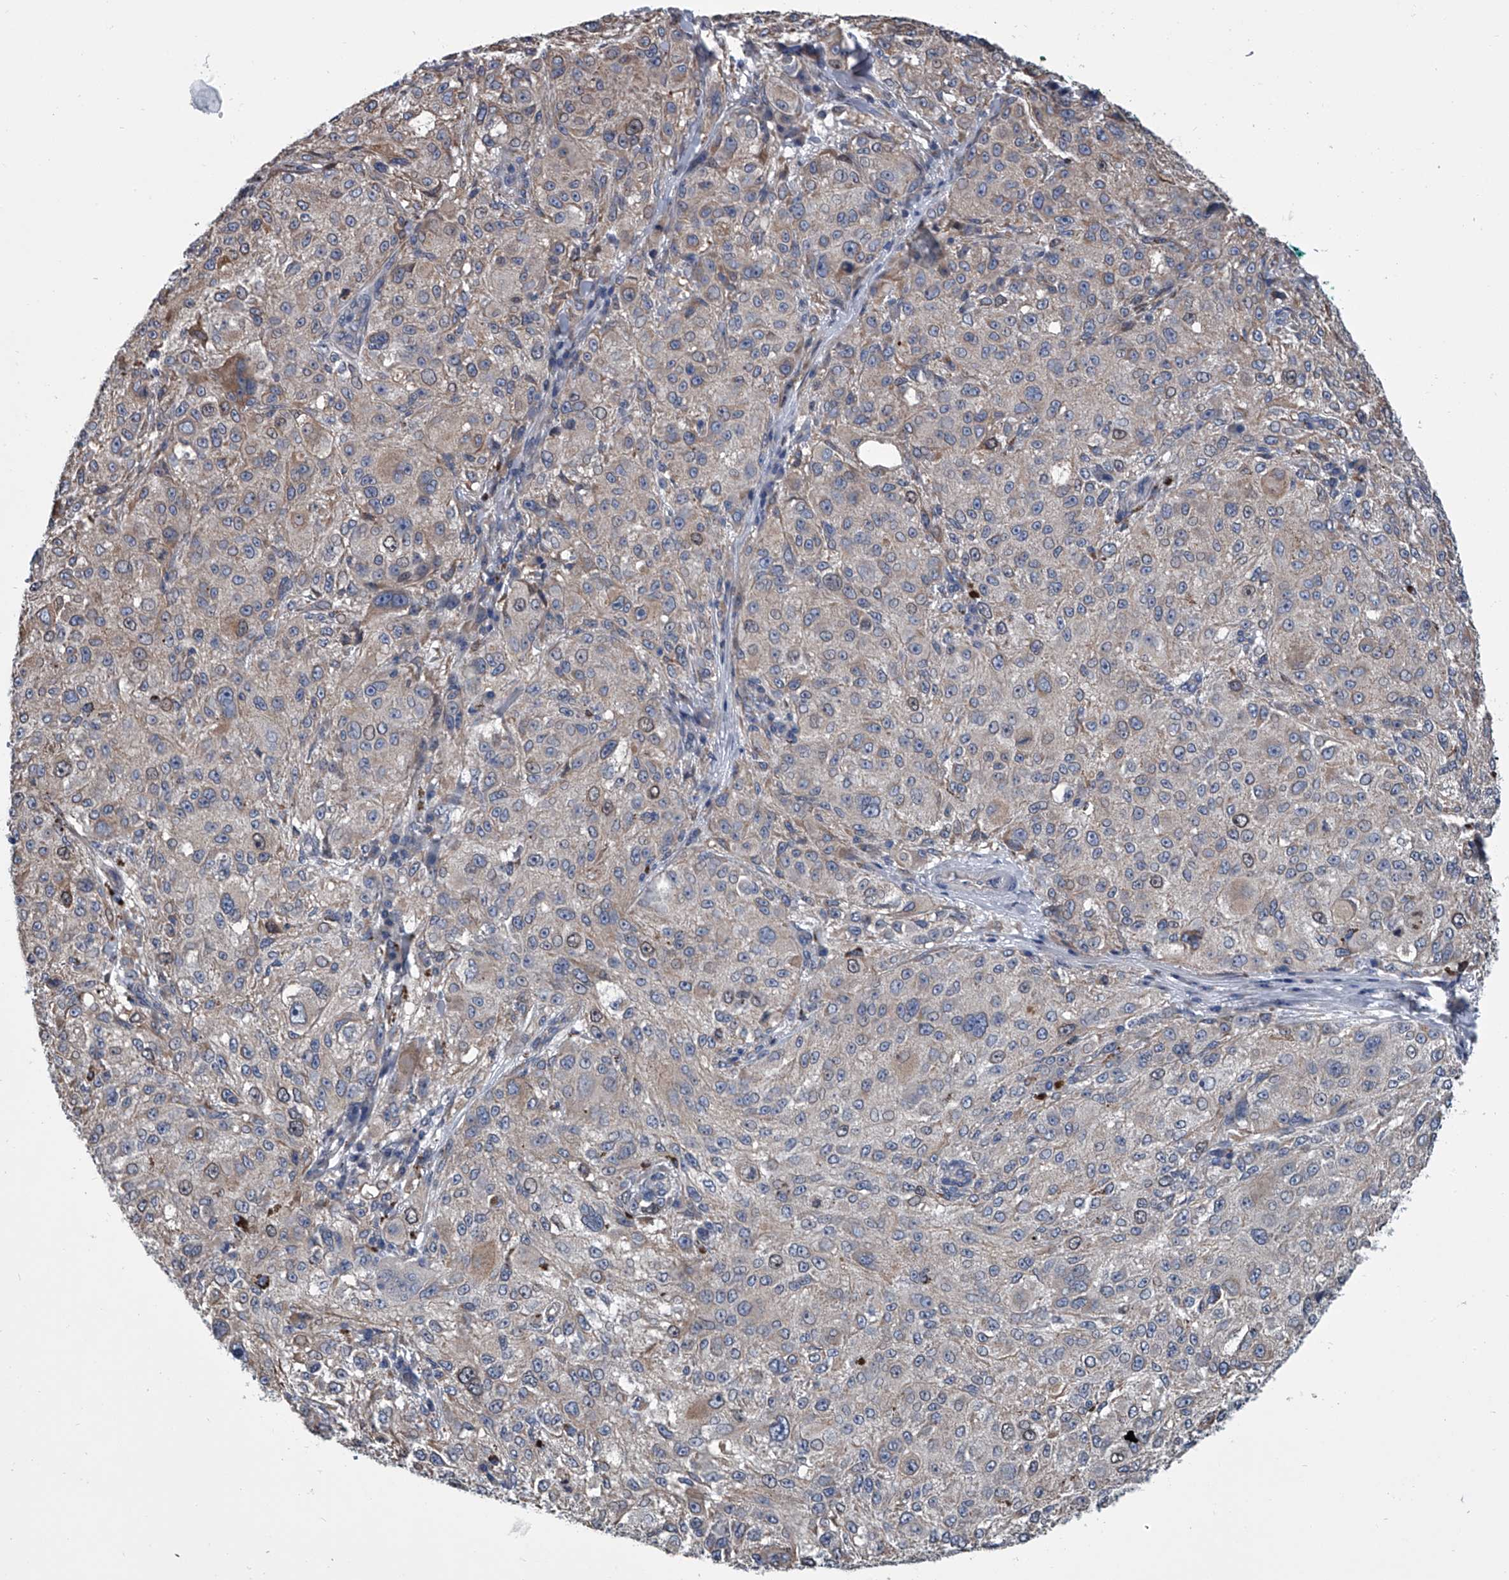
{"staining": {"intensity": "negative", "quantity": "none", "location": "none"}, "tissue": "melanoma", "cell_type": "Tumor cells", "image_type": "cancer", "snomed": [{"axis": "morphology", "description": "Necrosis, NOS"}, {"axis": "morphology", "description": "Malignant melanoma, NOS"}, {"axis": "topography", "description": "Skin"}], "caption": "The immunohistochemistry histopathology image has no significant staining in tumor cells of melanoma tissue.", "gene": "ABCG1", "patient": {"sex": "female", "age": 87}}